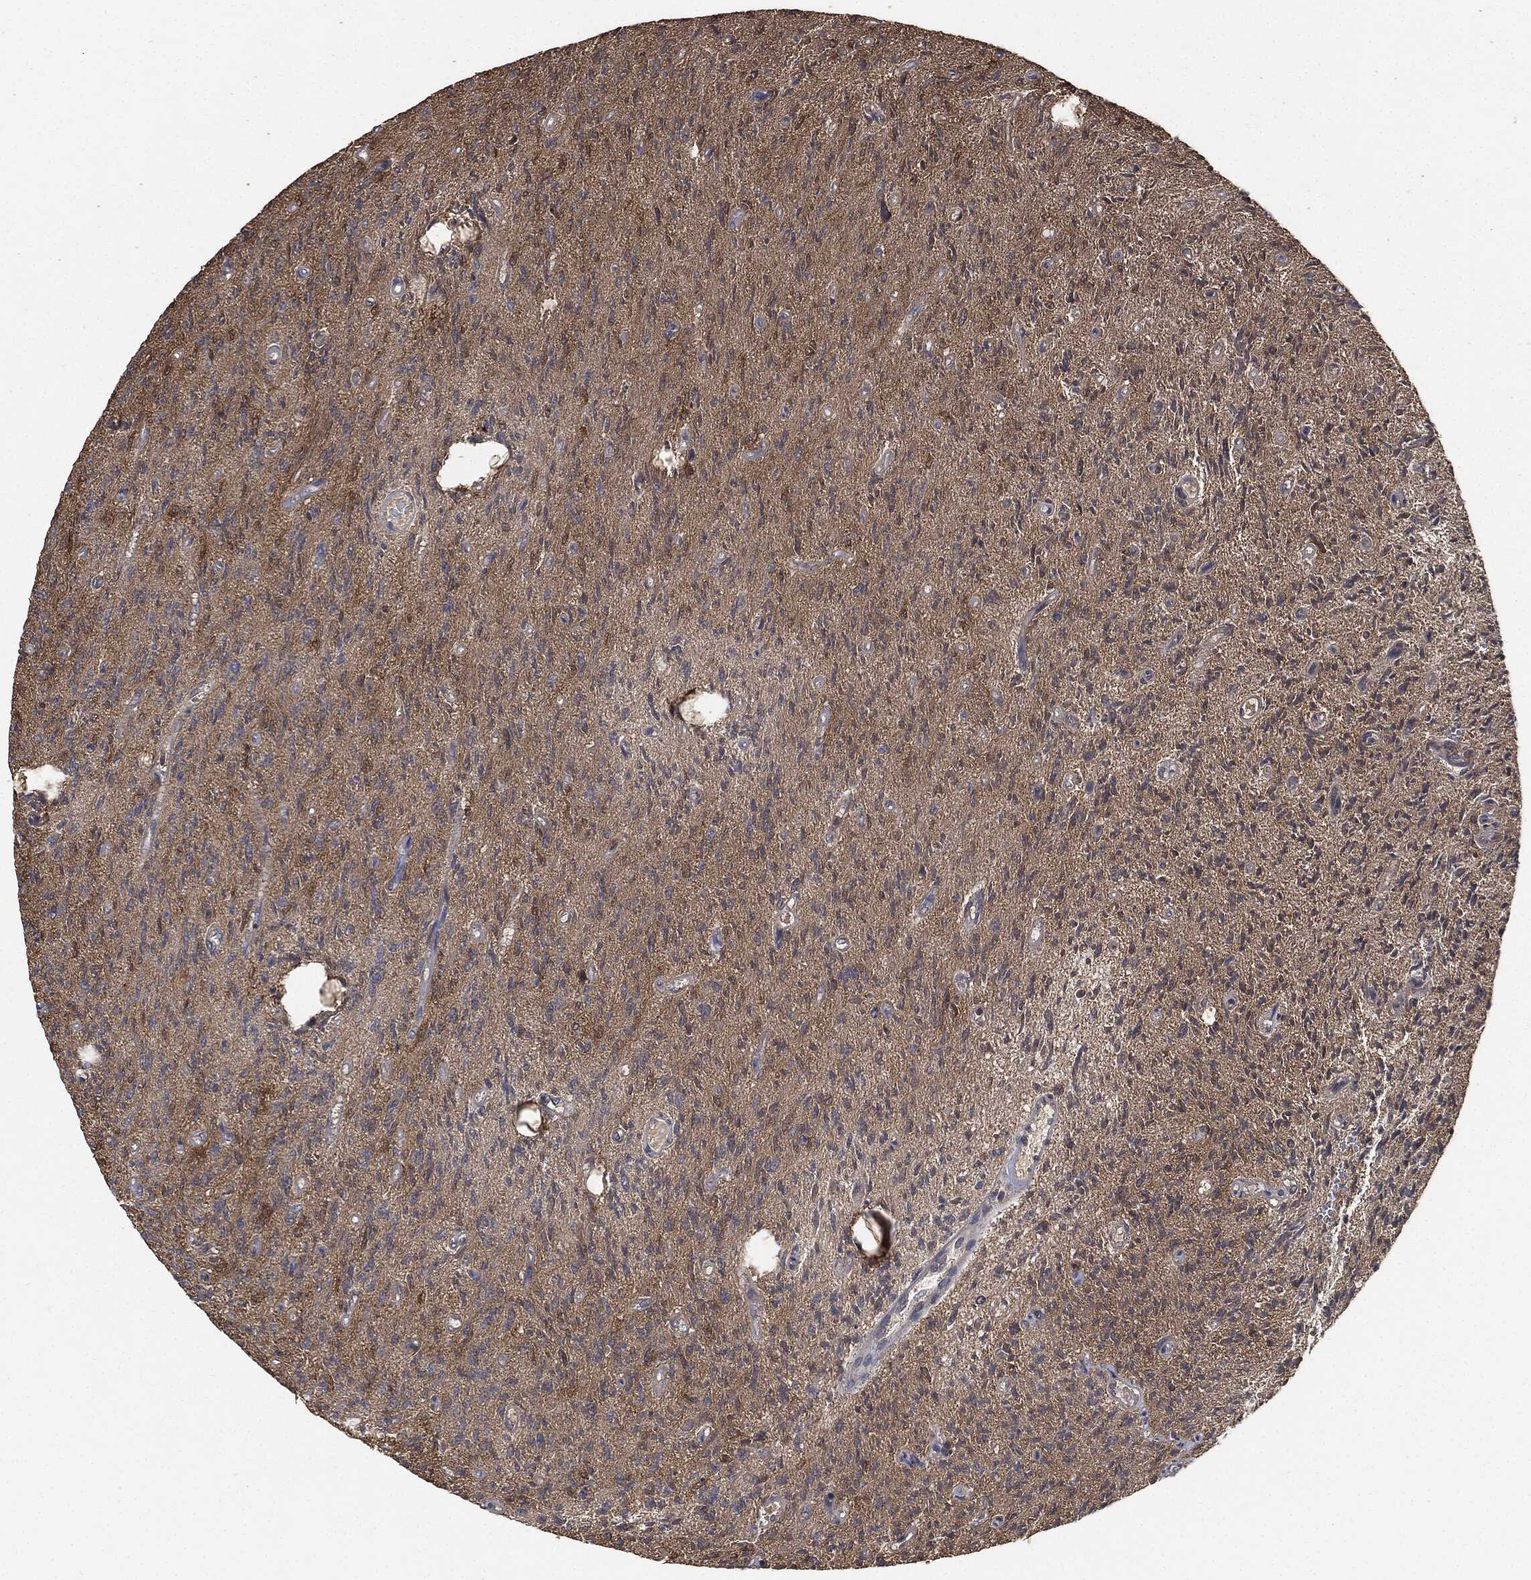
{"staining": {"intensity": "moderate", "quantity": "25%-75%", "location": "cytoplasmic/membranous"}, "tissue": "glioma", "cell_type": "Tumor cells", "image_type": "cancer", "snomed": [{"axis": "morphology", "description": "Glioma, malignant, High grade"}, {"axis": "topography", "description": "Brain"}], "caption": "DAB immunohistochemical staining of human malignant high-grade glioma displays moderate cytoplasmic/membranous protein positivity in approximately 25%-75% of tumor cells. The staining was performed using DAB to visualize the protein expression in brown, while the nuclei were stained in blue with hematoxylin (Magnification: 20x).", "gene": "BRAF", "patient": {"sex": "male", "age": 64}}